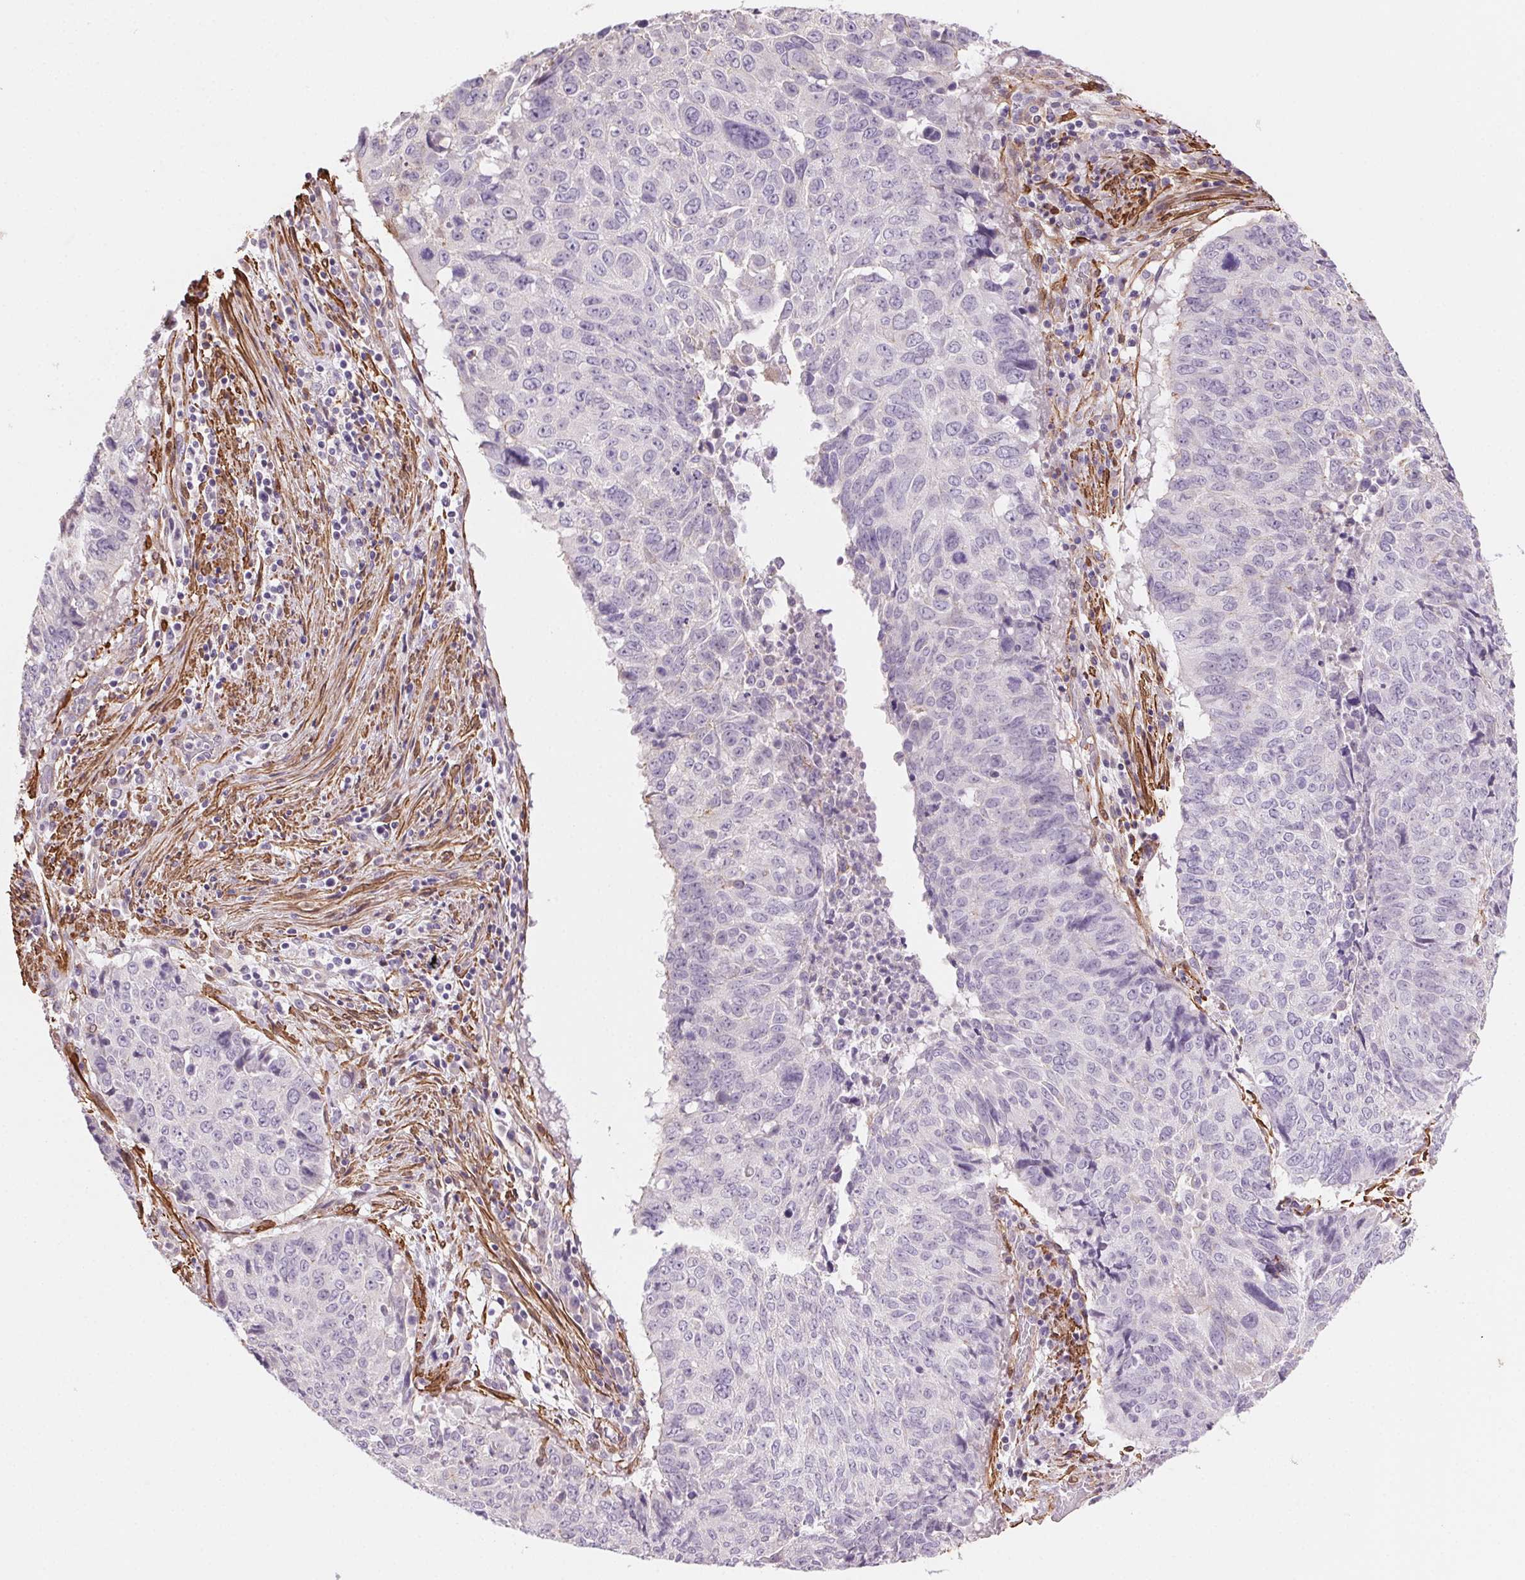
{"staining": {"intensity": "negative", "quantity": "none", "location": "none"}, "tissue": "lung cancer", "cell_type": "Tumor cells", "image_type": "cancer", "snomed": [{"axis": "morphology", "description": "Normal tissue, NOS"}, {"axis": "morphology", "description": "Squamous cell carcinoma, NOS"}, {"axis": "topography", "description": "Bronchus"}, {"axis": "topography", "description": "Lung"}], "caption": "Immunohistochemistry (IHC) micrograph of human lung cancer (squamous cell carcinoma) stained for a protein (brown), which reveals no positivity in tumor cells. The staining was performed using DAB to visualize the protein expression in brown, while the nuclei were stained in blue with hematoxylin (Magnification: 20x).", "gene": "GPX8", "patient": {"sex": "male", "age": 64}}